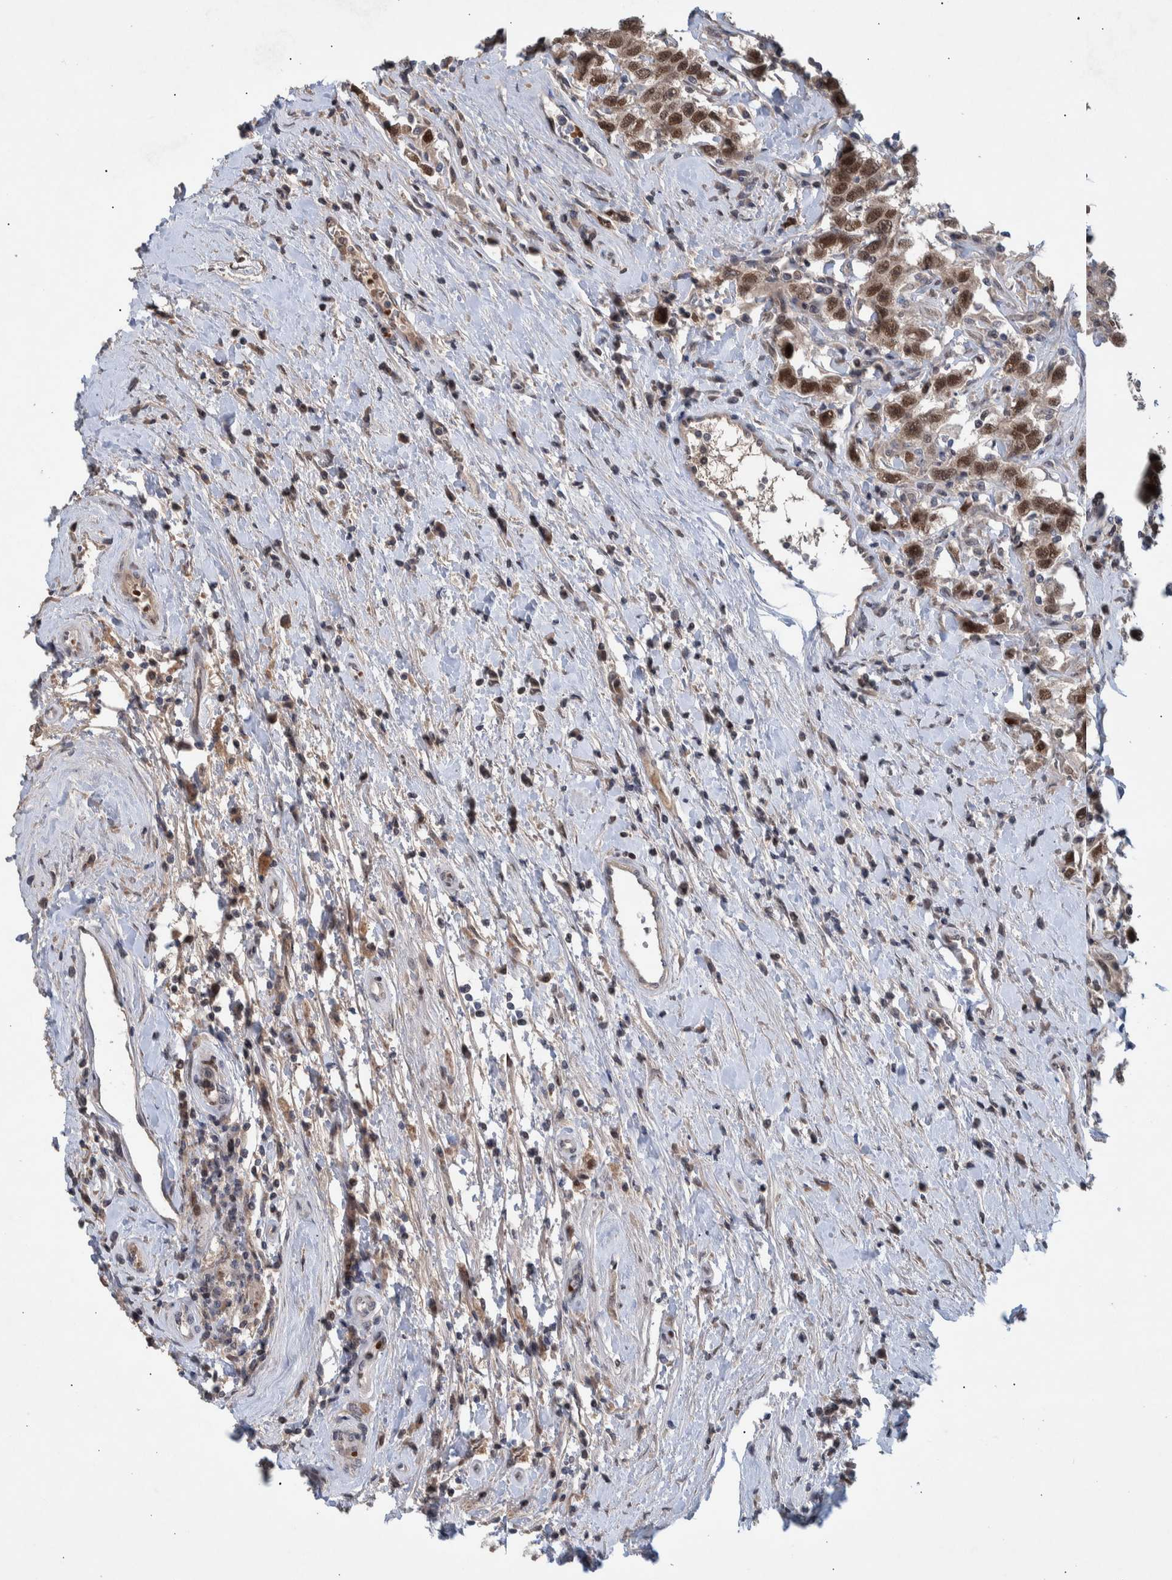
{"staining": {"intensity": "moderate", "quantity": ">75%", "location": "nuclear"}, "tissue": "testis cancer", "cell_type": "Tumor cells", "image_type": "cancer", "snomed": [{"axis": "morphology", "description": "Seminoma, NOS"}, {"axis": "topography", "description": "Testis"}], "caption": "Testis cancer (seminoma) stained for a protein displays moderate nuclear positivity in tumor cells.", "gene": "ESRP1", "patient": {"sex": "male", "age": 41}}